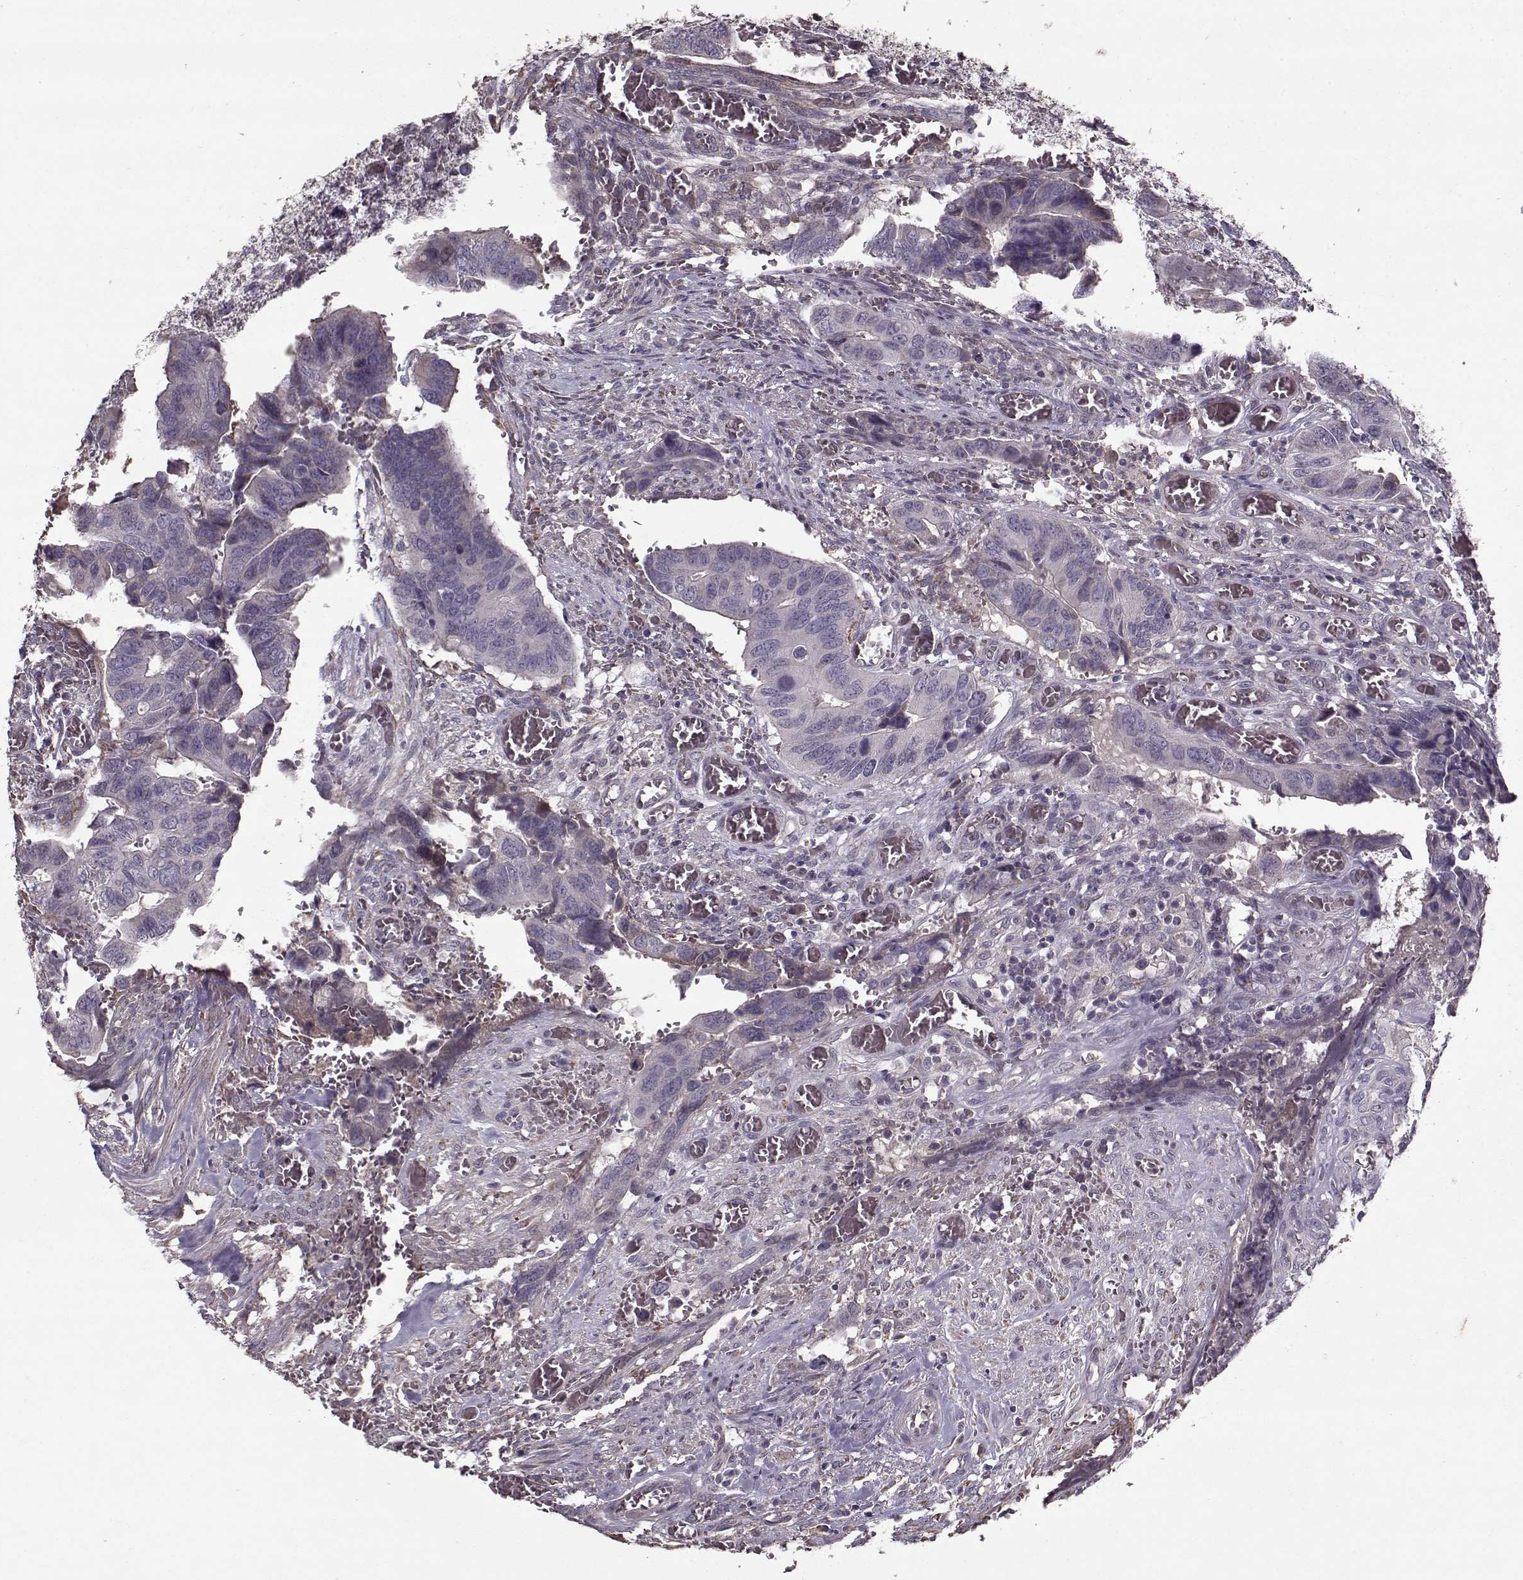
{"staining": {"intensity": "weak", "quantity": "<25%", "location": "cytoplasmic/membranous"}, "tissue": "colorectal cancer", "cell_type": "Tumor cells", "image_type": "cancer", "snomed": [{"axis": "morphology", "description": "Adenocarcinoma, NOS"}, {"axis": "topography", "description": "Colon"}], "caption": "Protein analysis of colorectal cancer exhibits no significant staining in tumor cells. The staining was performed using DAB (3,3'-diaminobenzidine) to visualize the protein expression in brown, while the nuclei were stained in blue with hematoxylin (Magnification: 20x).", "gene": "LAMA2", "patient": {"sex": "male", "age": 49}}